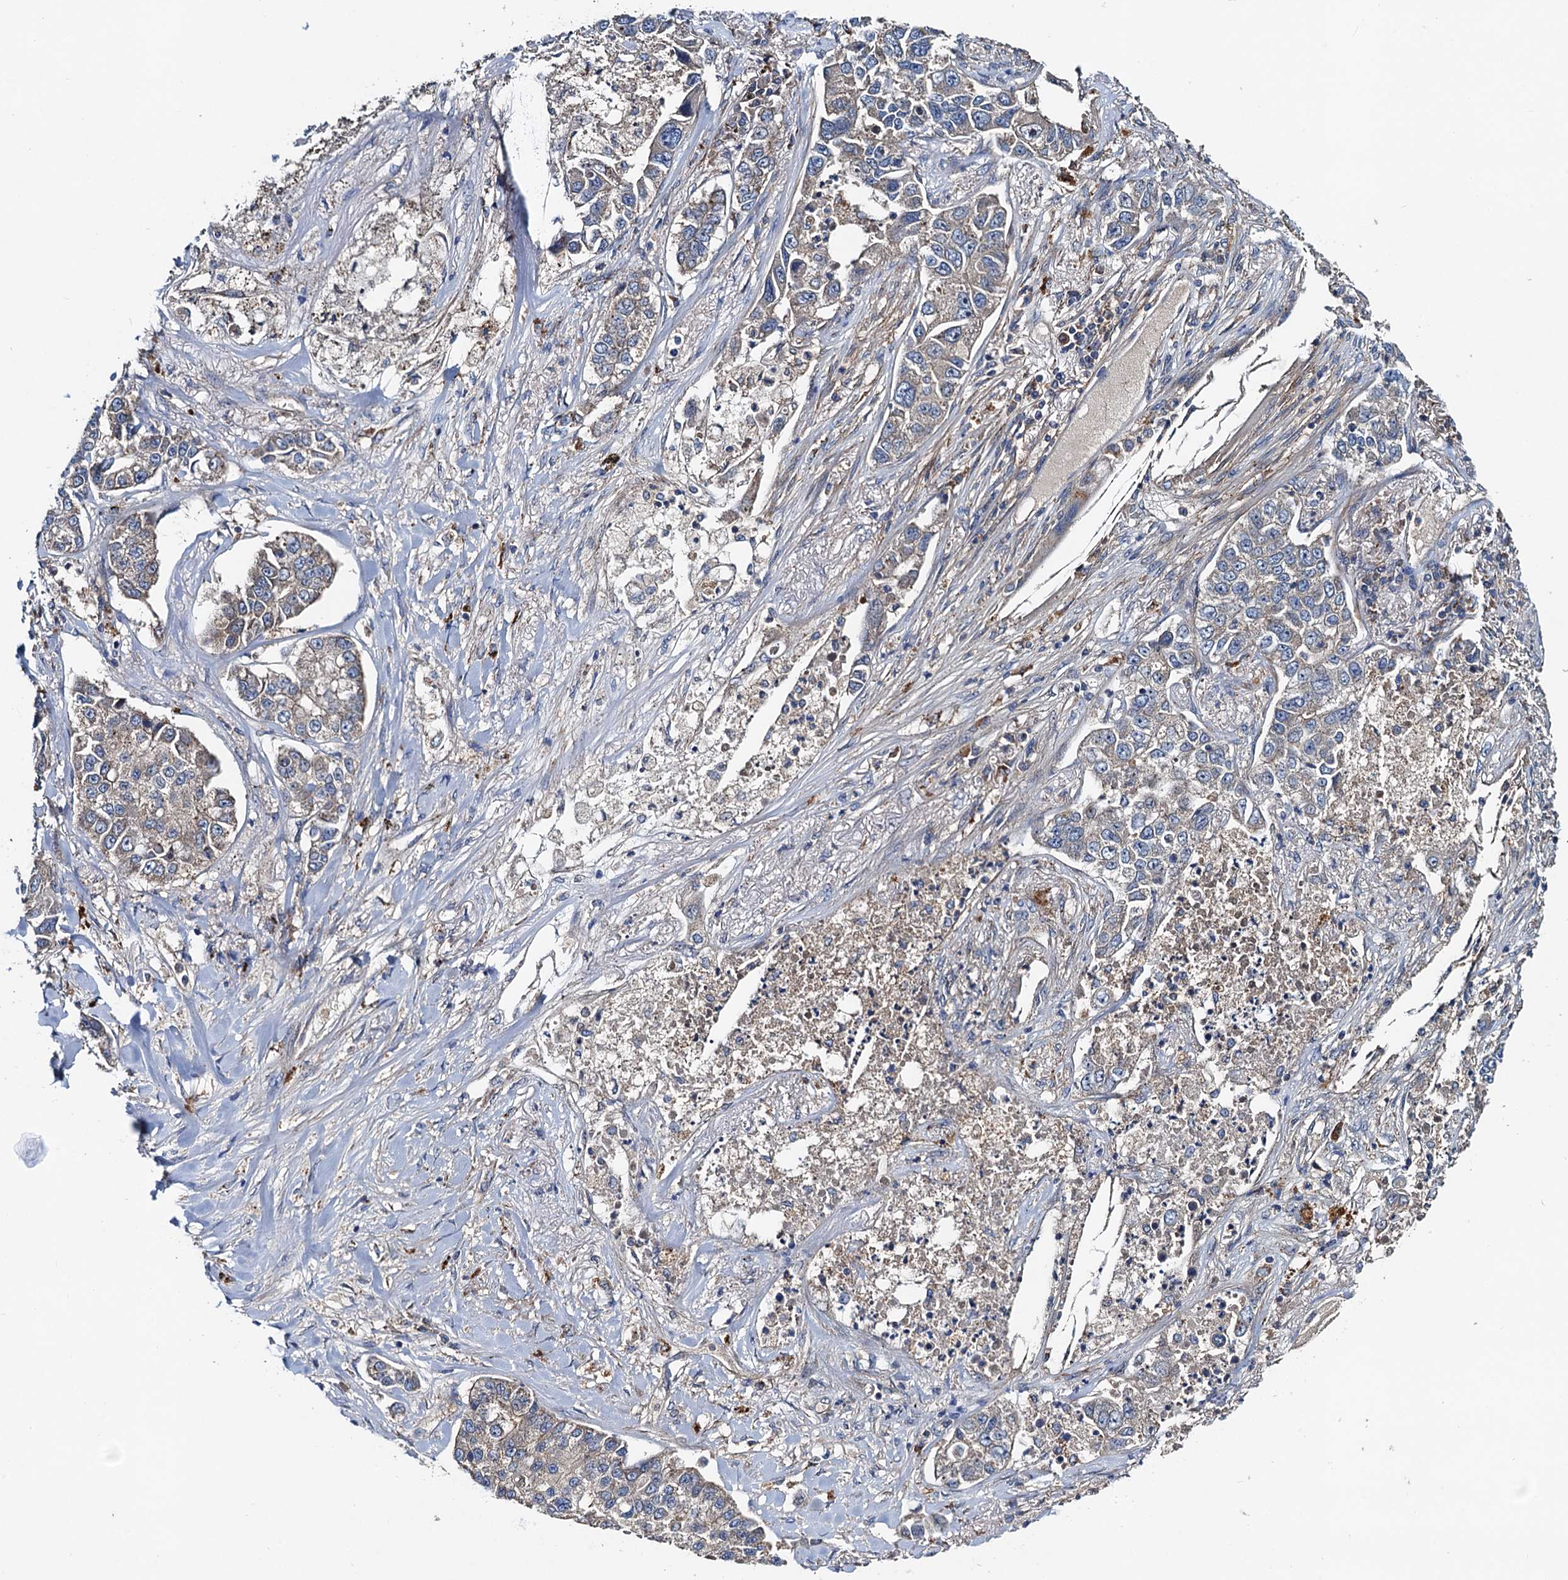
{"staining": {"intensity": "negative", "quantity": "none", "location": "none"}, "tissue": "lung cancer", "cell_type": "Tumor cells", "image_type": "cancer", "snomed": [{"axis": "morphology", "description": "Adenocarcinoma, NOS"}, {"axis": "topography", "description": "Lung"}], "caption": "An IHC micrograph of adenocarcinoma (lung) is shown. There is no staining in tumor cells of adenocarcinoma (lung).", "gene": "EFL1", "patient": {"sex": "male", "age": 49}}